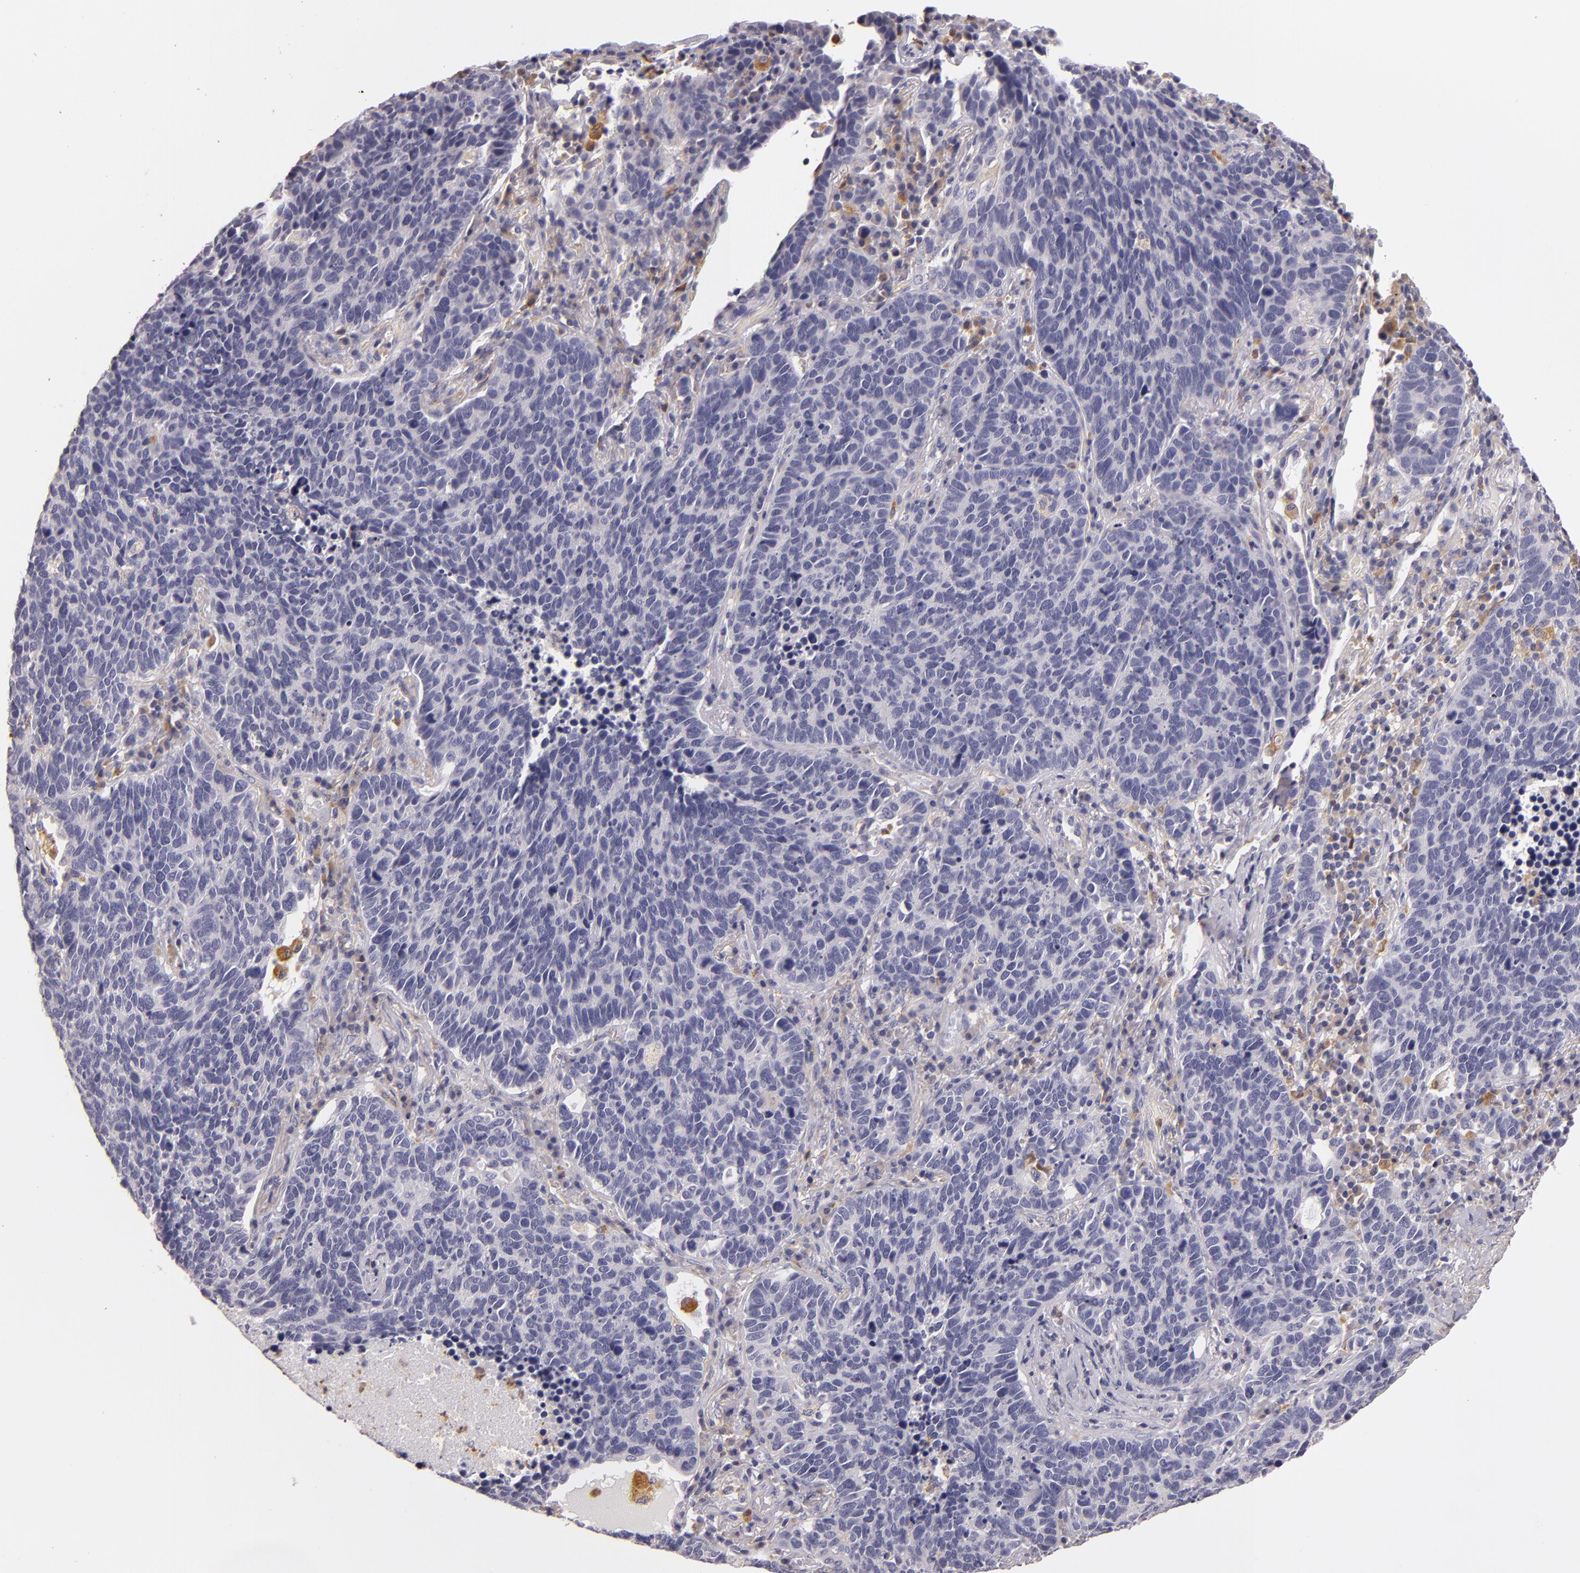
{"staining": {"intensity": "negative", "quantity": "none", "location": "none"}, "tissue": "lung cancer", "cell_type": "Tumor cells", "image_type": "cancer", "snomed": [{"axis": "morphology", "description": "Neoplasm, malignant, NOS"}, {"axis": "topography", "description": "Lung"}], "caption": "Immunohistochemistry photomicrograph of neoplastic tissue: human malignant neoplasm (lung) stained with DAB (3,3'-diaminobenzidine) shows no significant protein expression in tumor cells.", "gene": "TLR8", "patient": {"sex": "female", "age": 75}}